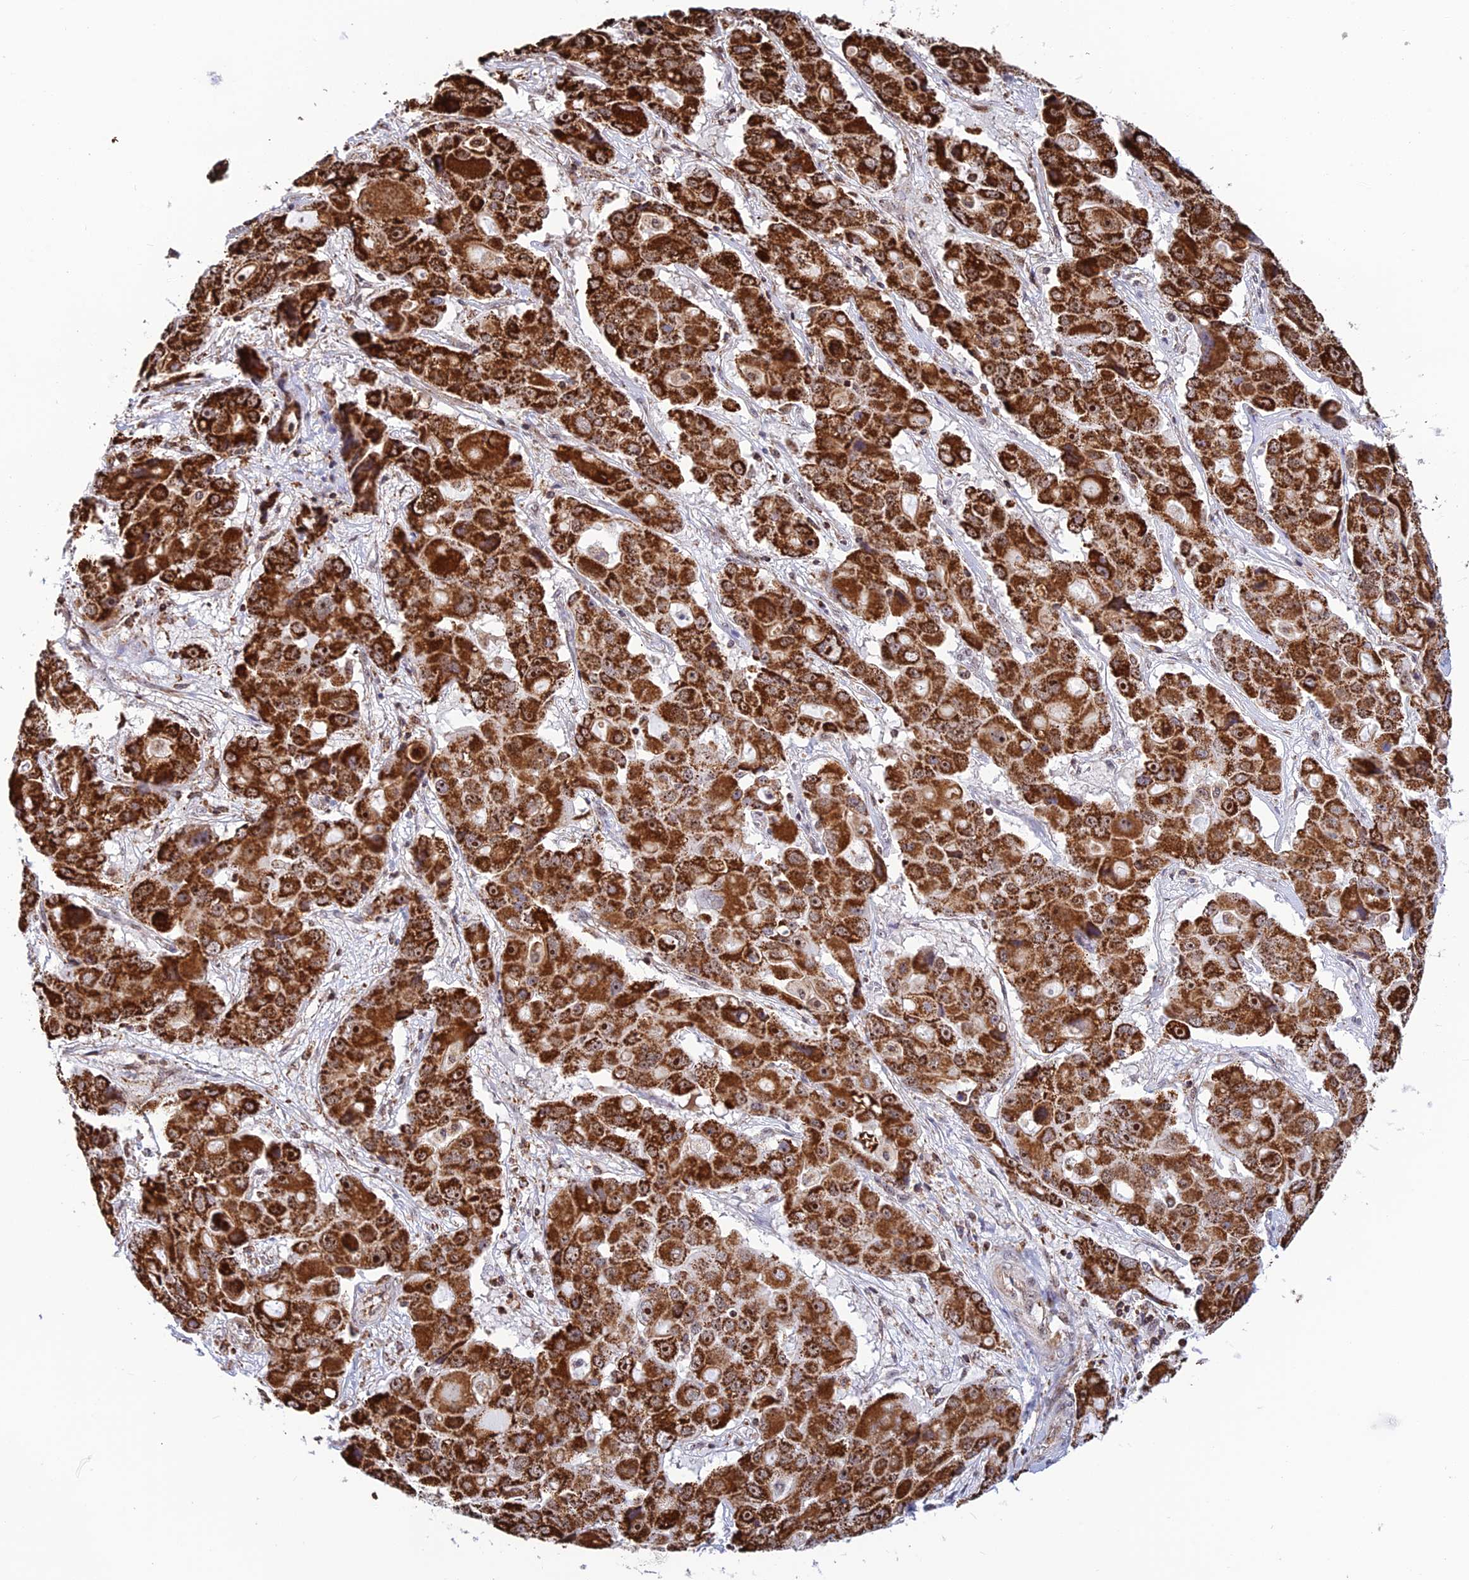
{"staining": {"intensity": "strong", "quantity": ">75%", "location": "cytoplasmic/membranous,nuclear"}, "tissue": "liver cancer", "cell_type": "Tumor cells", "image_type": "cancer", "snomed": [{"axis": "morphology", "description": "Cholangiocarcinoma"}, {"axis": "topography", "description": "Liver"}], "caption": "DAB immunohistochemical staining of liver cancer (cholangiocarcinoma) demonstrates strong cytoplasmic/membranous and nuclear protein staining in approximately >75% of tumor cells.", "gene": "POLR1G", "patient": {"sex": "male", "age": 67}}